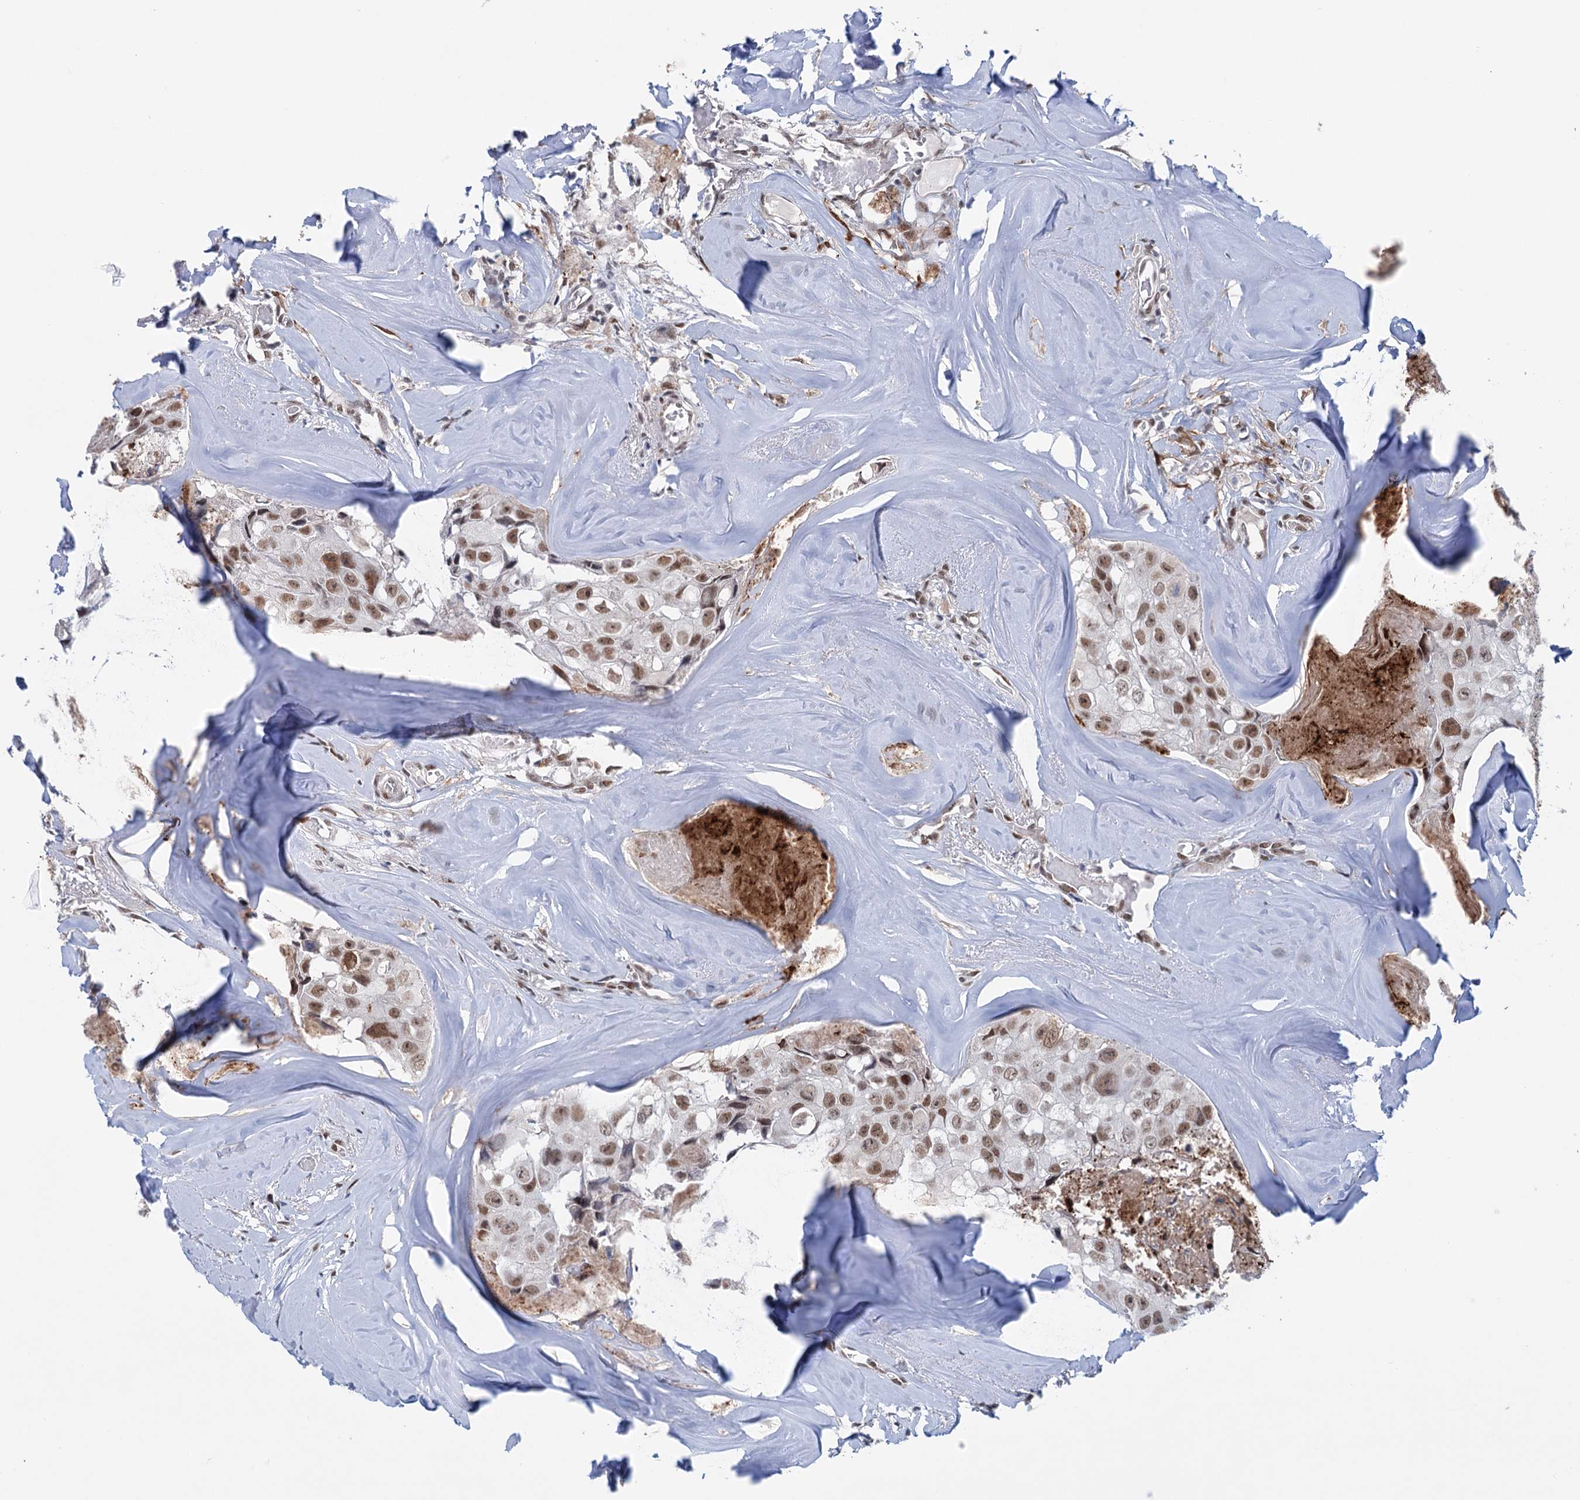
{"staining": {"intensity": "moderate", "quantity": ">75%", "location": "nuclear"}, "tissue": "head and neck cancer", "cell_type": "Tumor cells", "image_type": "cancer", "snomed": [{"axis": "morphology", "description": "Adenocarcinoma, NOS"}, {"axis": "morphology", "description": "Adenocarcinoma, metastatic, NOS"}, {"axis": "topography", "description": "Head-Neck"}], "caption": "A micrograph showing moderate nuclear positivity in approximately >75% of tumor cells in head and neck cancer (metastatic adenocarcinoma), as visualized by brown immunohistochemical staining.", "gene": "FAM53A", "patient": {"sex": "male", "age": 75}}